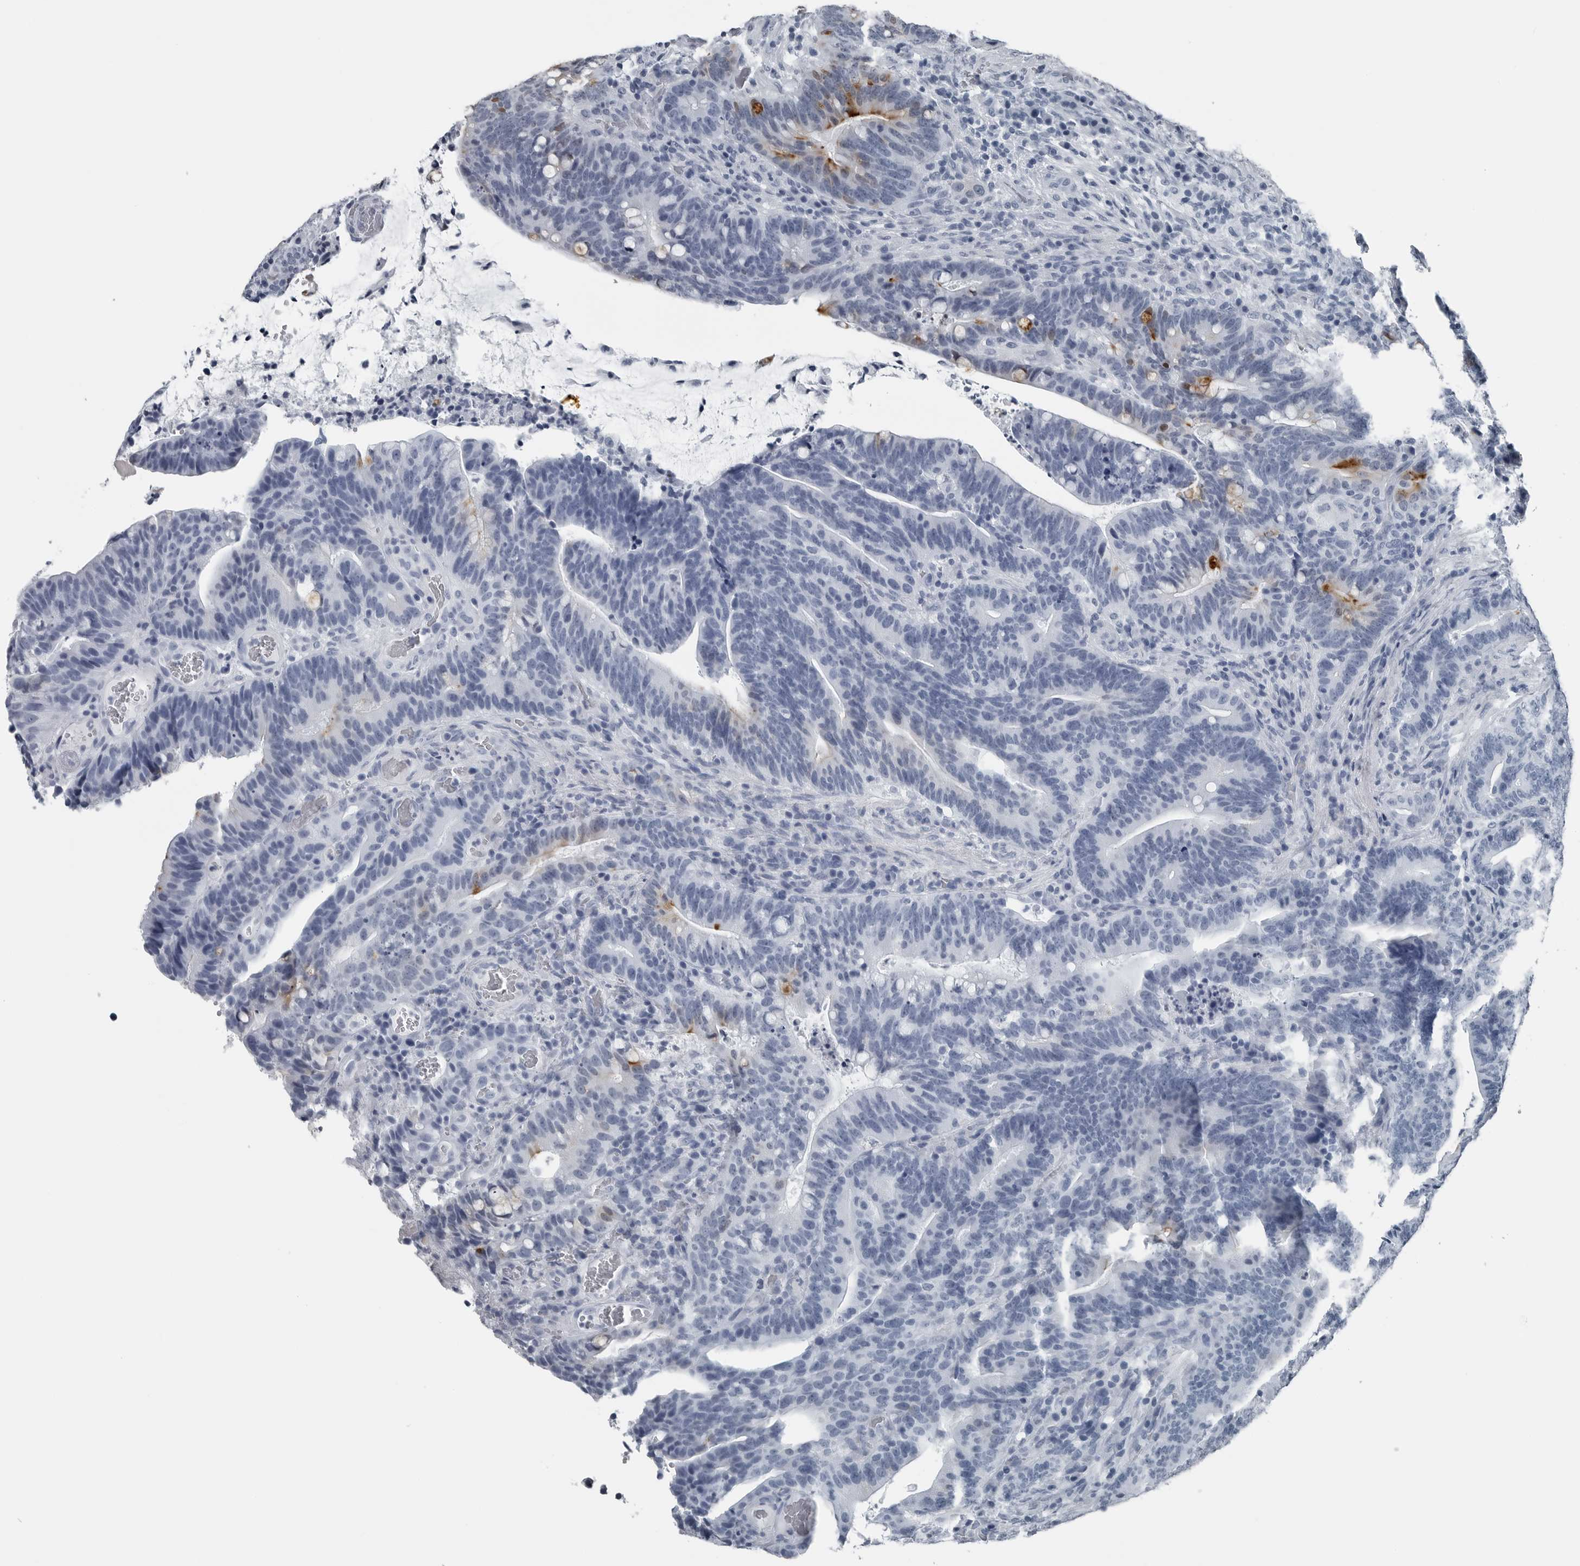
{"staining": {"intensity": "moderate", "quantity": "<25%", "location": "cytoplasmic/membranous,nuclear"}, "tissue": "colorectal cancer", "cell_type": "Tumor cells", "image_type": "cancer", "snomed": [{"axis": "morphology", "description": "Adenocarcinoma, NOS"}, {"axis": "topography", "description": "Colon"}], "caption": "Colorectal cancer (adenocarcinoma) stained with immunohistochemistry demonstrates moderate cytoplasmic/membranous and nuclear staining in approximately <25% of tumor cells. The protein is shown in brown color, while the nuclei are stained blue.", "gene": "SPINK1", "patient": {"sex": "female", "age": 66}}